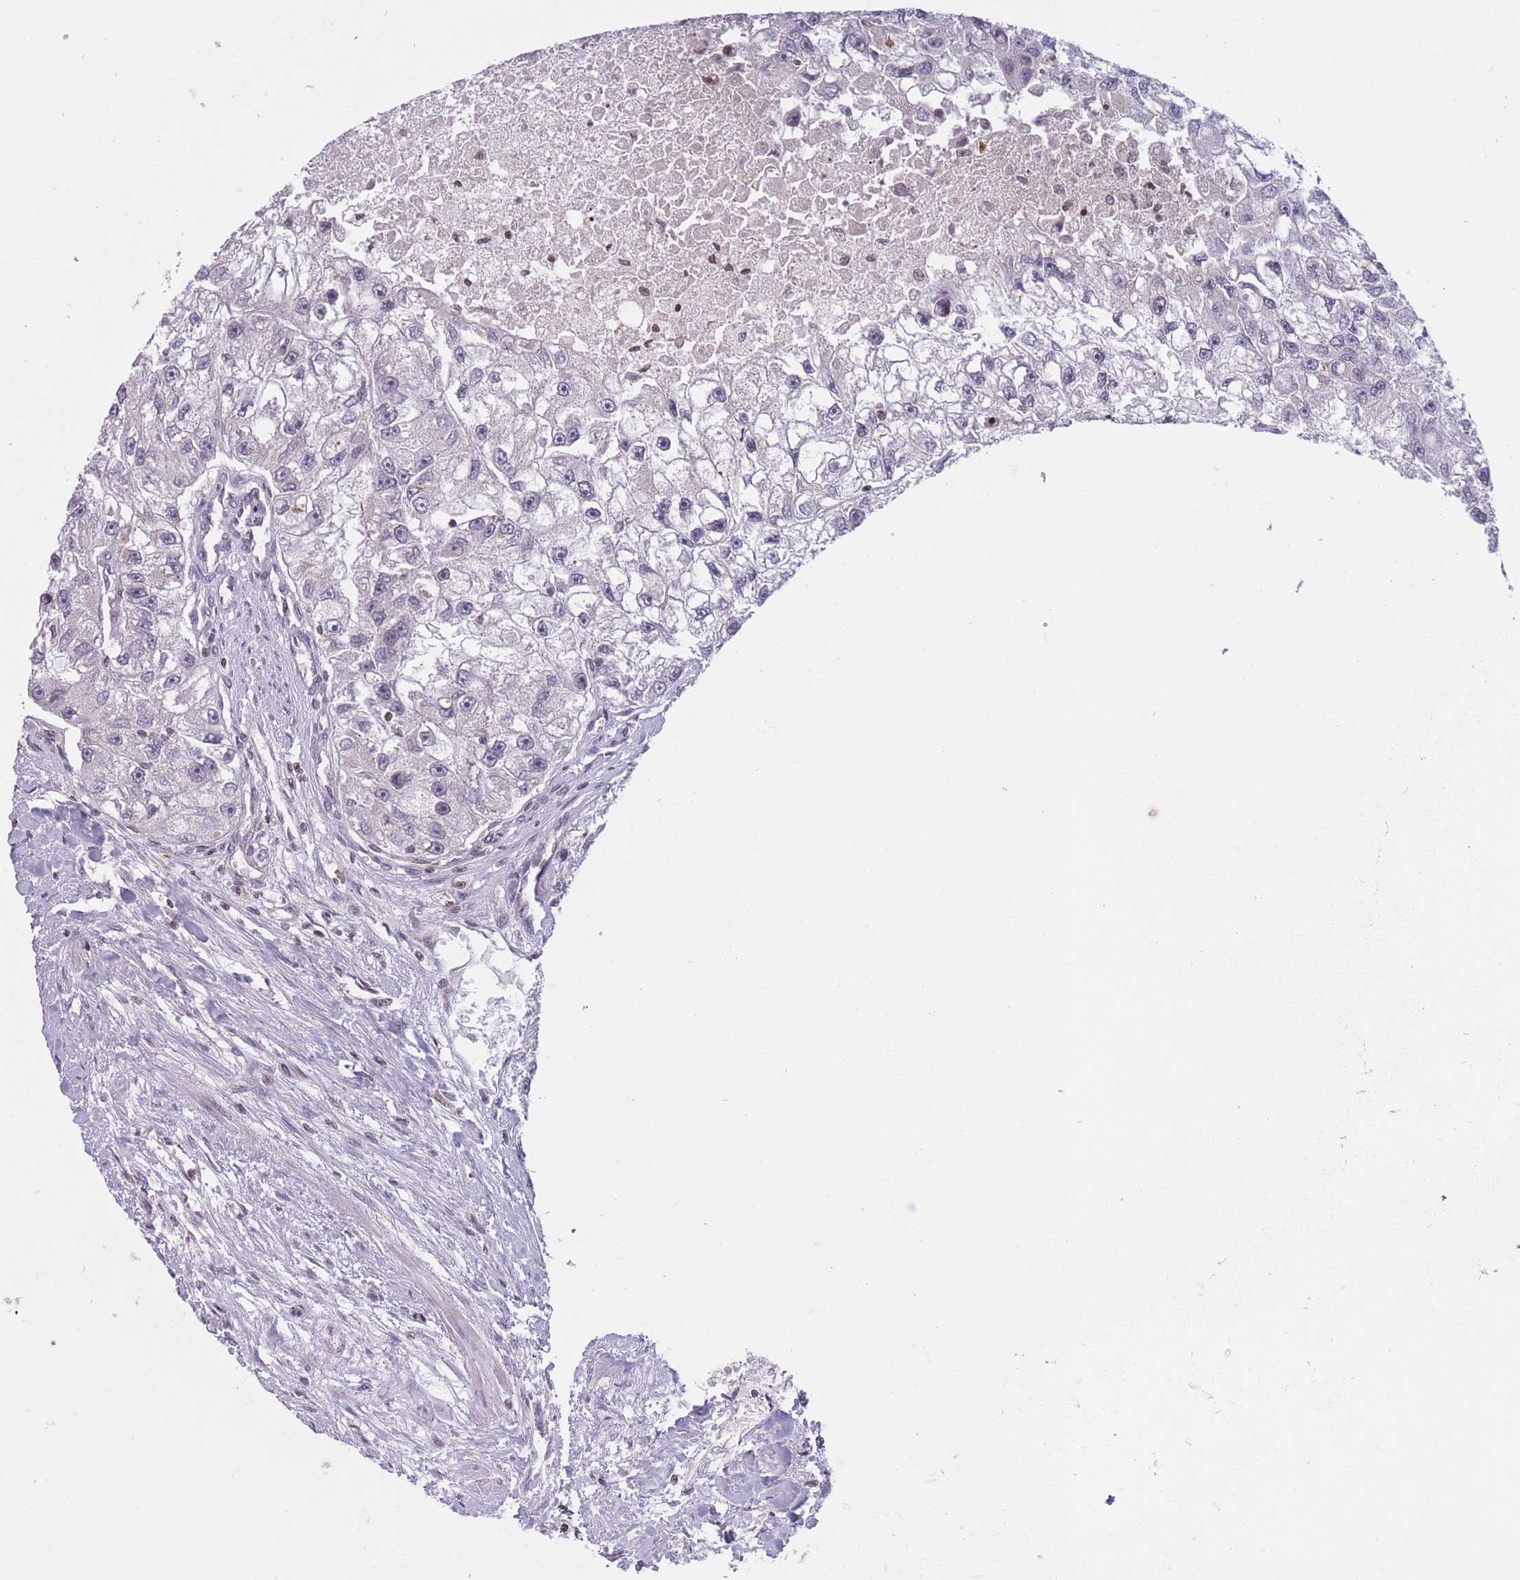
{"staining": {"intensity": "negative", "quantity": "none", "location": "none"}, "tissue": "renal cancer", "cell_type": "Tumor cells", "image_type": "cancer", "snomed": [{"axis": "morphology", "description": "Adenocarcinoma, NOS"}, {"axis": "topography", "description": "Kidney"}], "caption": "Histopathology image shows no protein expression in tumor cells of renal cancer (adenocarcinoma) tissue.", "gene": "SLC35F5", "patient": {"sex": "male", "age": 63}}